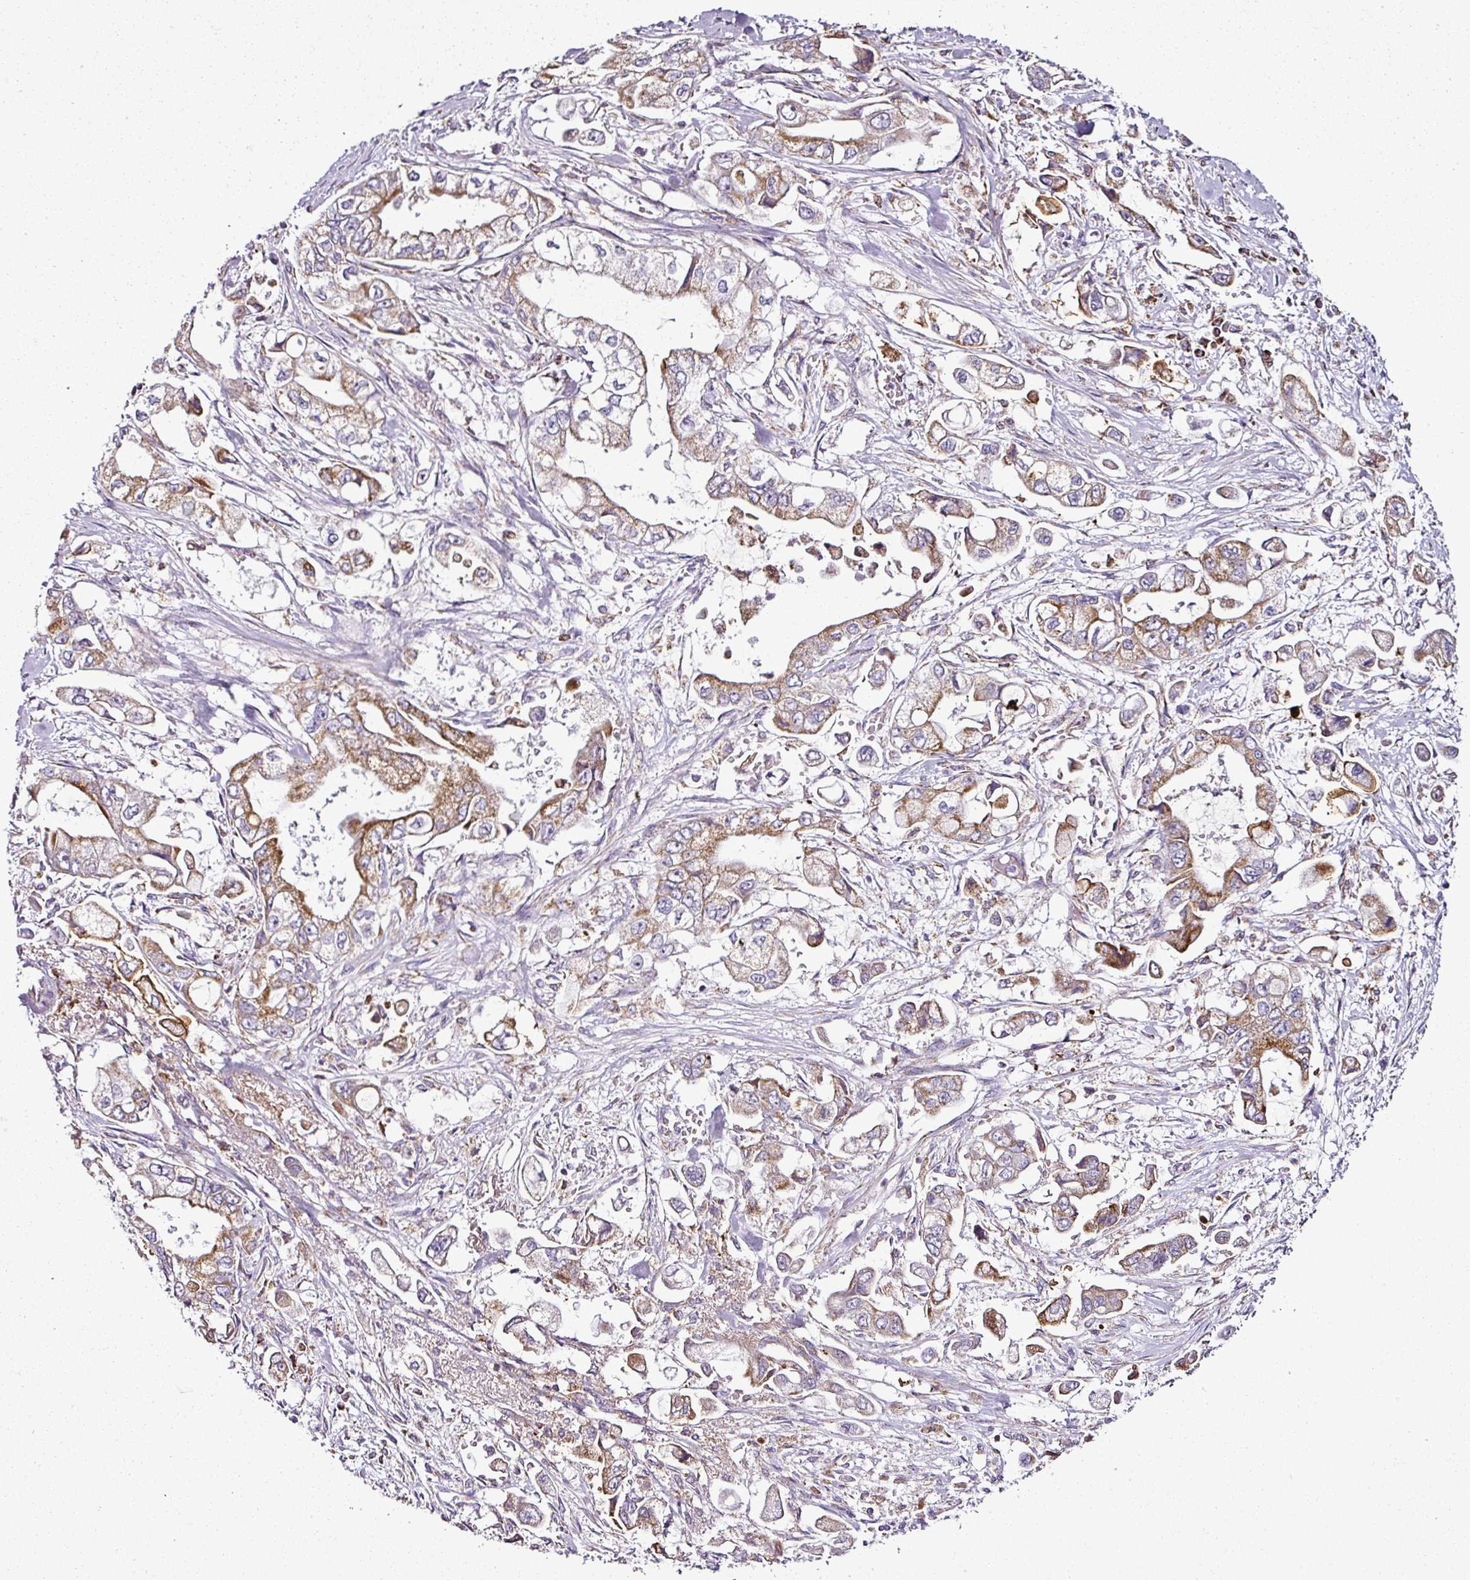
{"staining": {"intensity": "moderate", "quantity": ">75%", "location": "cytoplasmic/membranous"}, "tissue": "stomach cancer", "cell_type": "Tumor cells", "image_type": "cancer", "snomed": [{"axis": "morphology", "description": "Adenocarcinoma, NOS"}, {"axis": "topography", "description": "Stomach"}], "caption": "Immunohistochemical staining of stomach cancer (adenocarcinoma) shows medium levels of moderate cytoplasmic/membranous expression in approximately >75% of tumor cells.", "gene": "DPAGT1", "patient": {"sex": "male", "age": 62}}